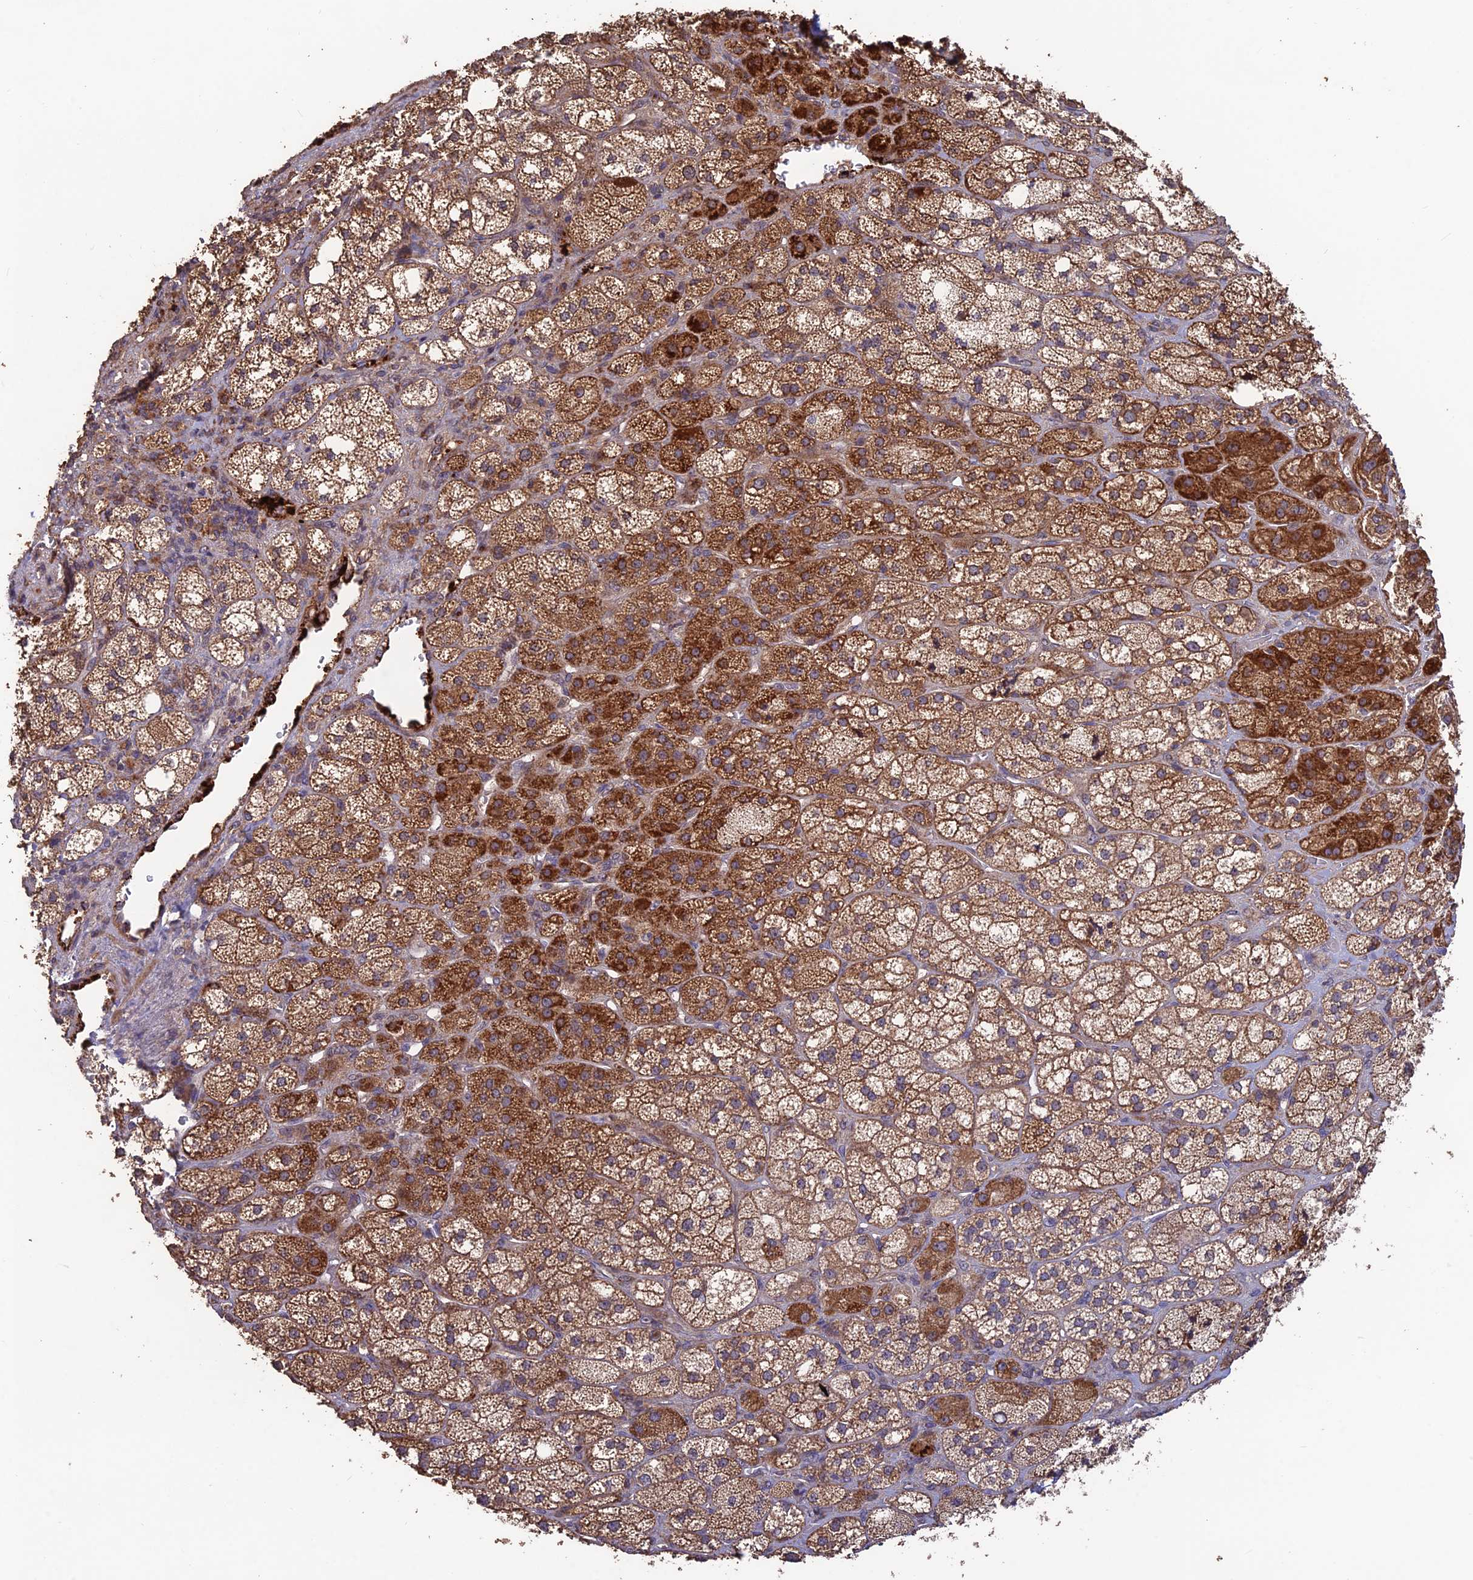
{"staining": {"intensity": "strong", "quantity": ">75%", "location": "cytoplasmic/membranous"}, "tissue": "adrenal gland", "cell_type": "Glandular cells", "image_type": "normal", "snomed": [{"axis": "morphology", "description": "Normal tissue, NOS"}, {"axis": "topography", "description": "Adrenal gland"}], "caption": "Glandular cells display strong cytoplasmic/membranous expression in about >75% of cells in benign adrenal gland.", "gene": "SHISA5", "patient": {"sex": "male", "age": 61}}